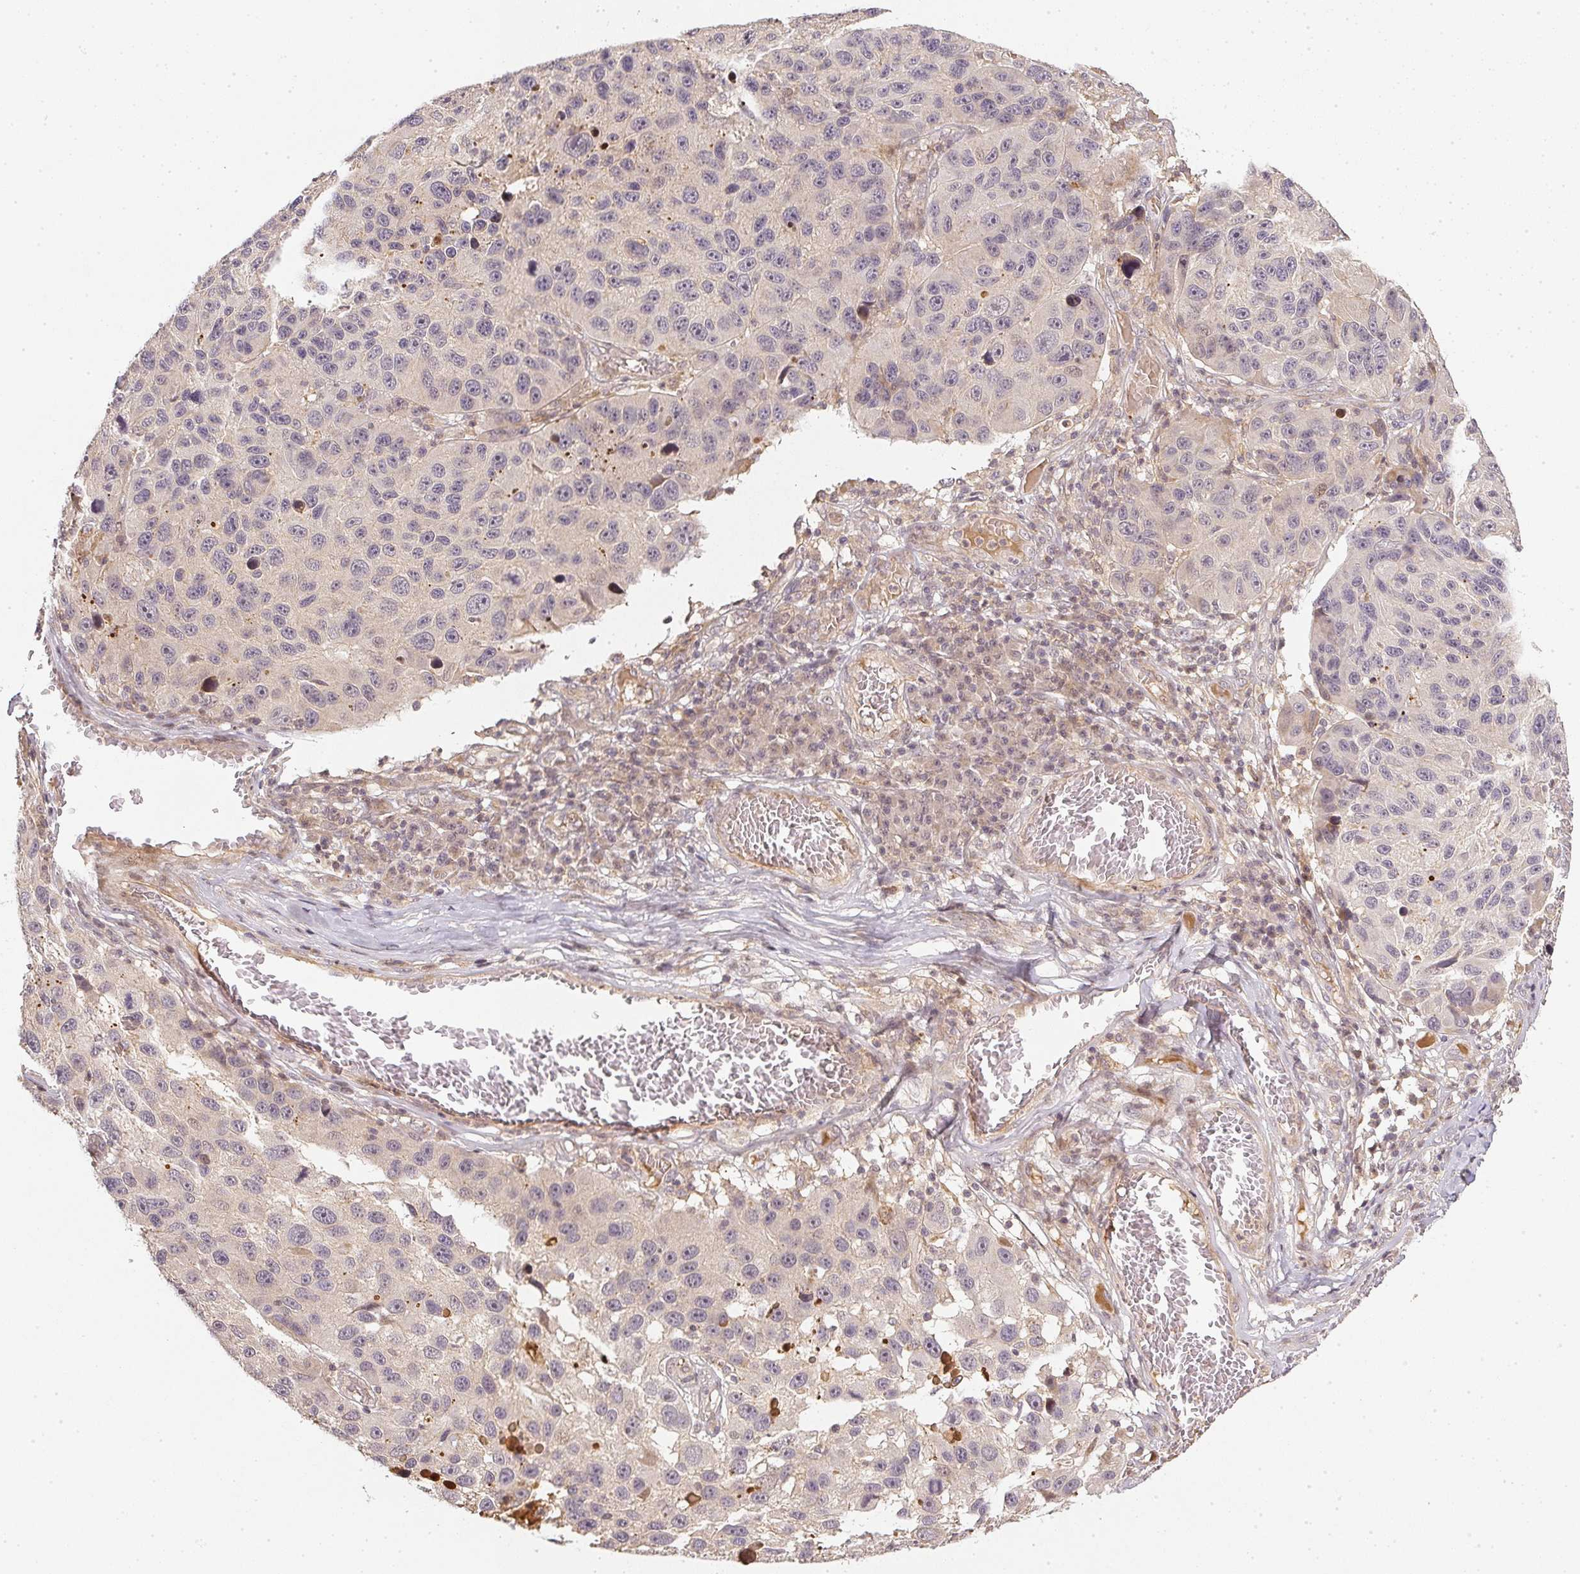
{"staining": {"intensity": "negative", "quantity": "none", "location": "none"}, "tissue": "melanoma", "cell_type": "Tumor cells", "image_type": "cancer", "snomed": [{"axis": "morphology", "description": "Malignant melanoma, NOS"}, {"axis": "topography", "description": "Skin"}], "caption": "An image of human malignant melanoma is negative for staining in tumor cells.", "gene": "SERPINE1", "patient": {"sex": "male", "age": 53}}